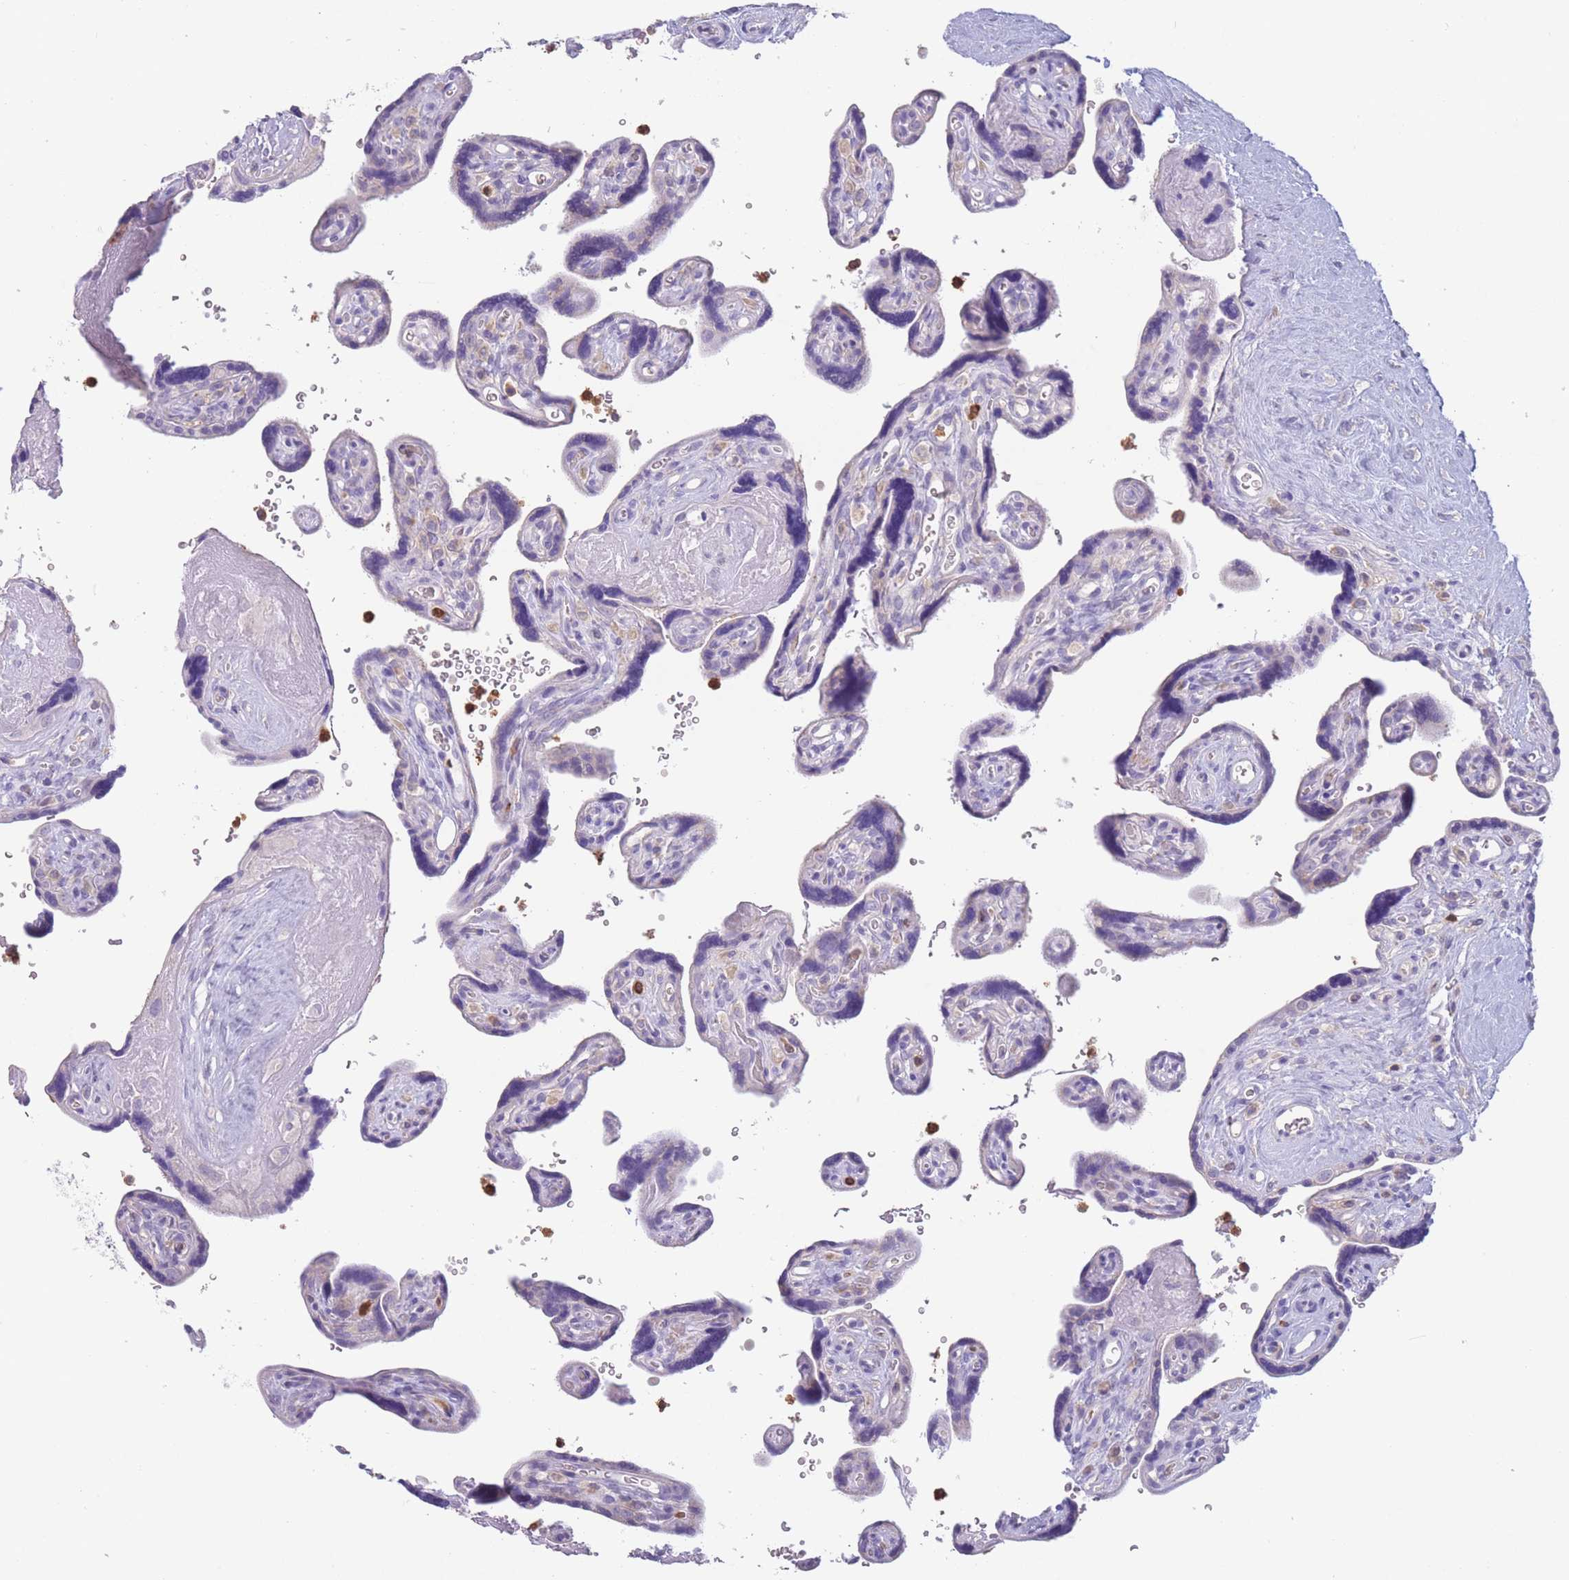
{"staining": {"intensity": "negative", "quantity": "none", "location": "none"}, "tissue": "placenta", "cell_type": "Decidual cells", "image_type": "normal", "snomed": [{"axis": "morphology", "description": "Normal tissue, NOS"}, {"axis": "topography", "description": "Placenta"}], "caption": "This is an IHC image of unremarkable human placenta. There is no staining in decidual cells.", "gene": "ST3GAL4", "patient": {"sex": "female", "age": 39}}